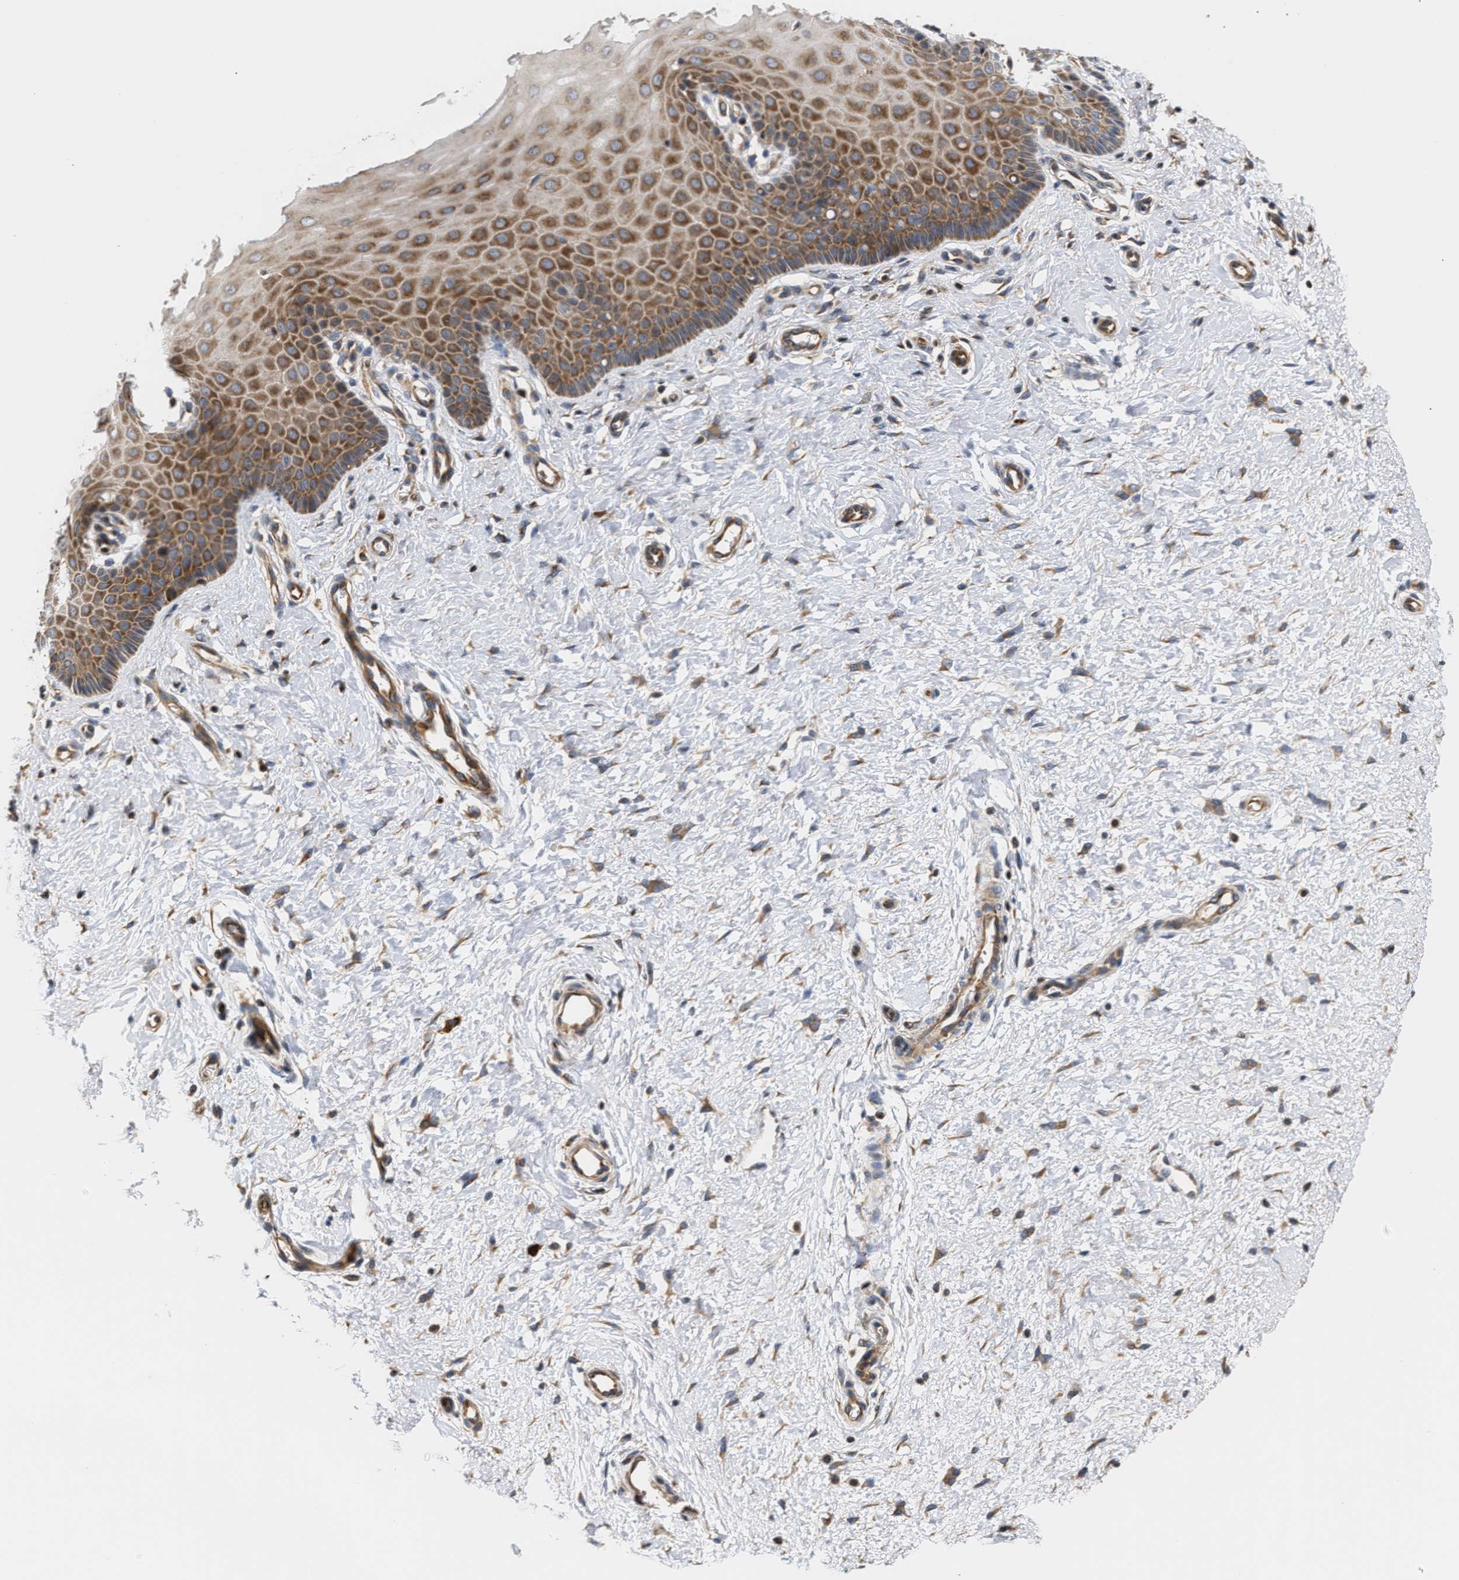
{"staining": {"intensity": "moderate", "quantity": ">75%", "location": "cytoplasmic/membranous"}, "tissue": "cervix", "cell_type": "Squamous epithelial cells", "image_type": "normal", "snomed": [{"axis": "morphology", "description": "Normal tissue, NOS"}, {"axis": "topography", "description": "Cervix"}], "caption": "Immunohistochemical staining of benign cervix reveals moderate cytoplasmic/membranous protein positivity in about >75% of squamous epithelial cells. (DAB (3,3'-diaminobenzidine) = brown stain, brightfield microscopy at high magnification).", "gene": "CLIP2", "patient": {"sex": "female", "age": 55}}